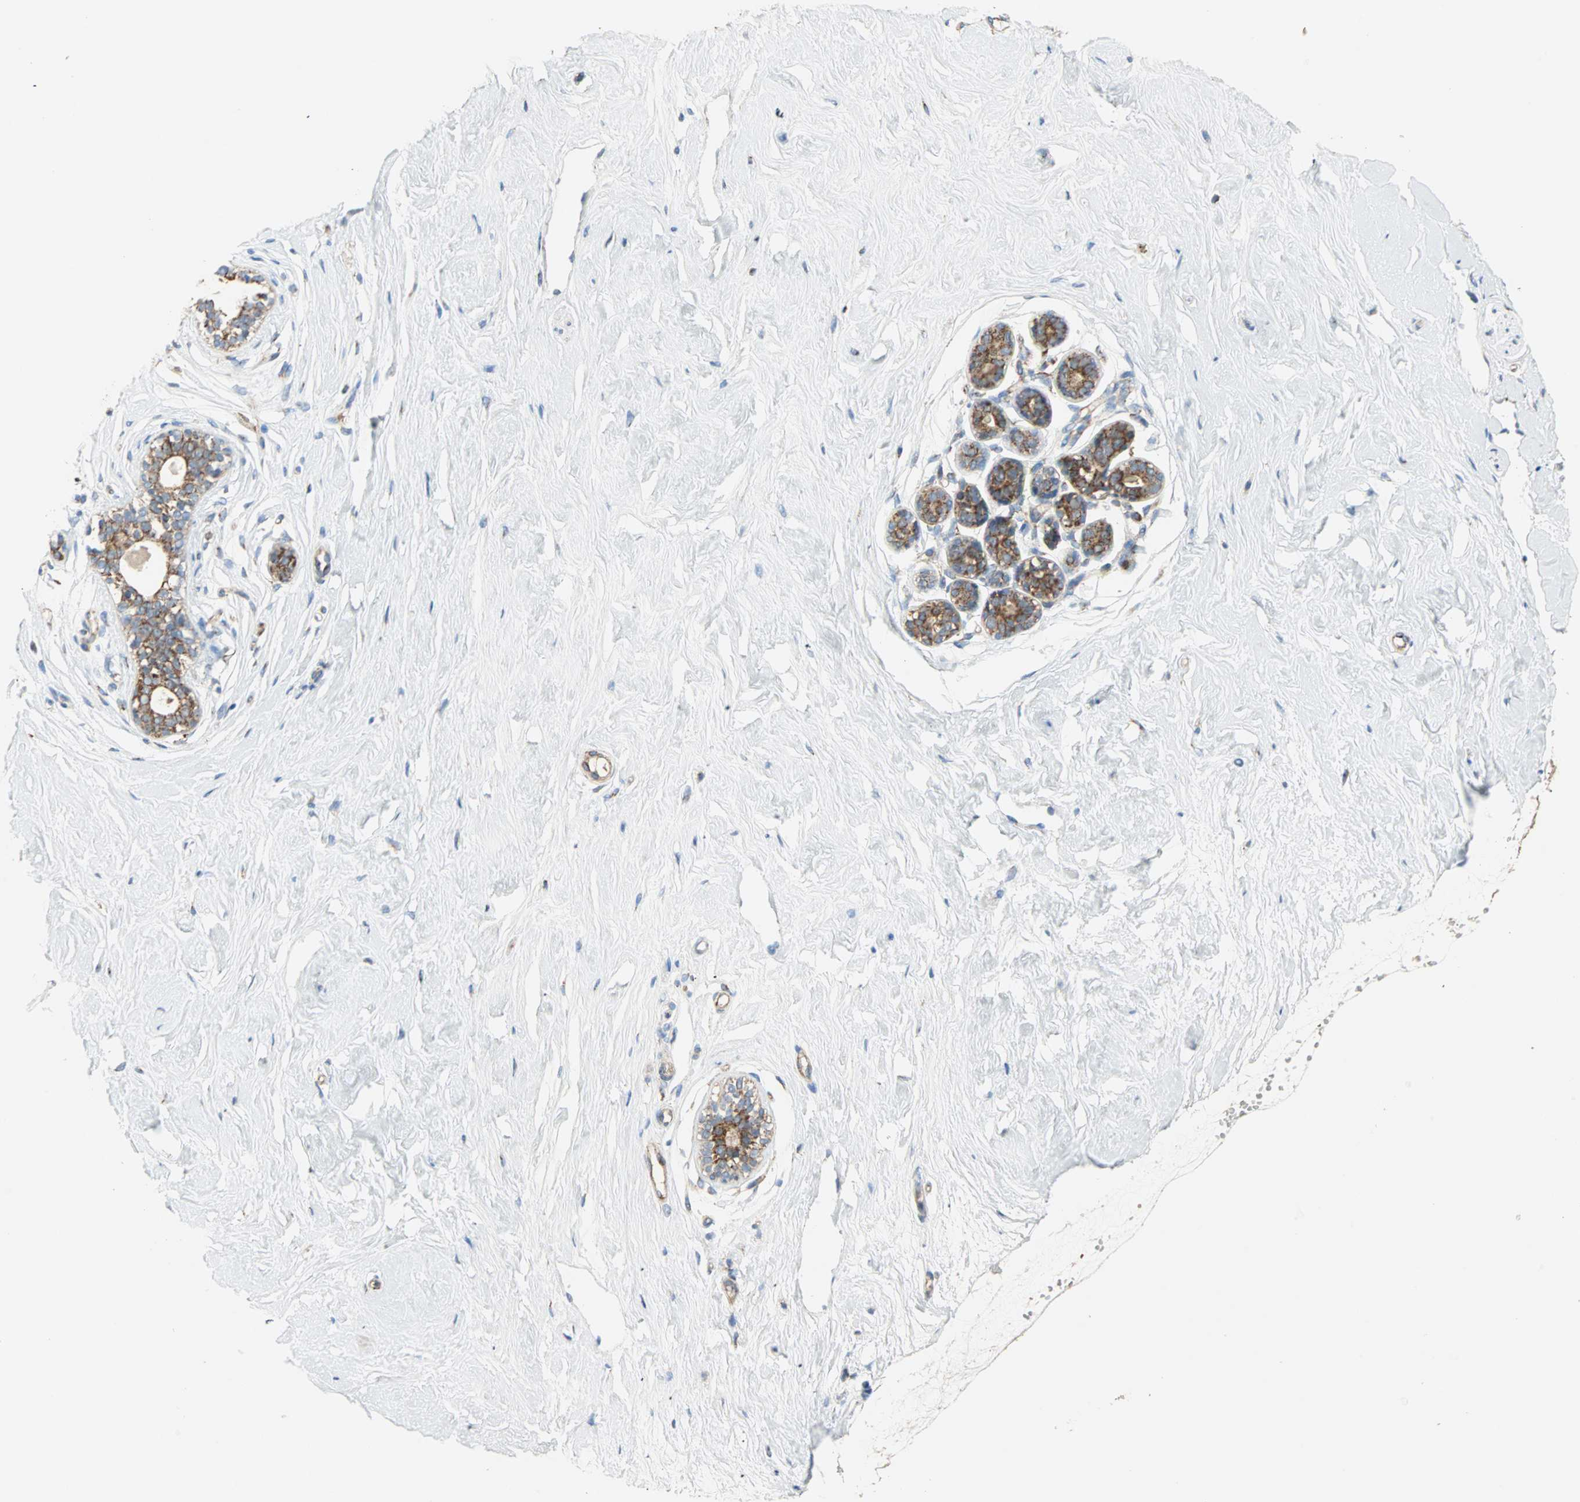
{"staining": {"intensity": "negative", "quantity": "none", "location": "none"}, "tissue": "breast", "cell_type": "Adipocytes", "image_type": "normal", "snomed": [{"axis": "morphology", "description": "Normal tissue, NOS"}, {"axis": "topography", "description": "Breast"}], "caption": "IHC photomicrograph of benign human breast stained for a protein (brown), which demonstrates no expression in adipocytes.", "gene": "TST", "patient": {"sex": "female", "age": 23}}